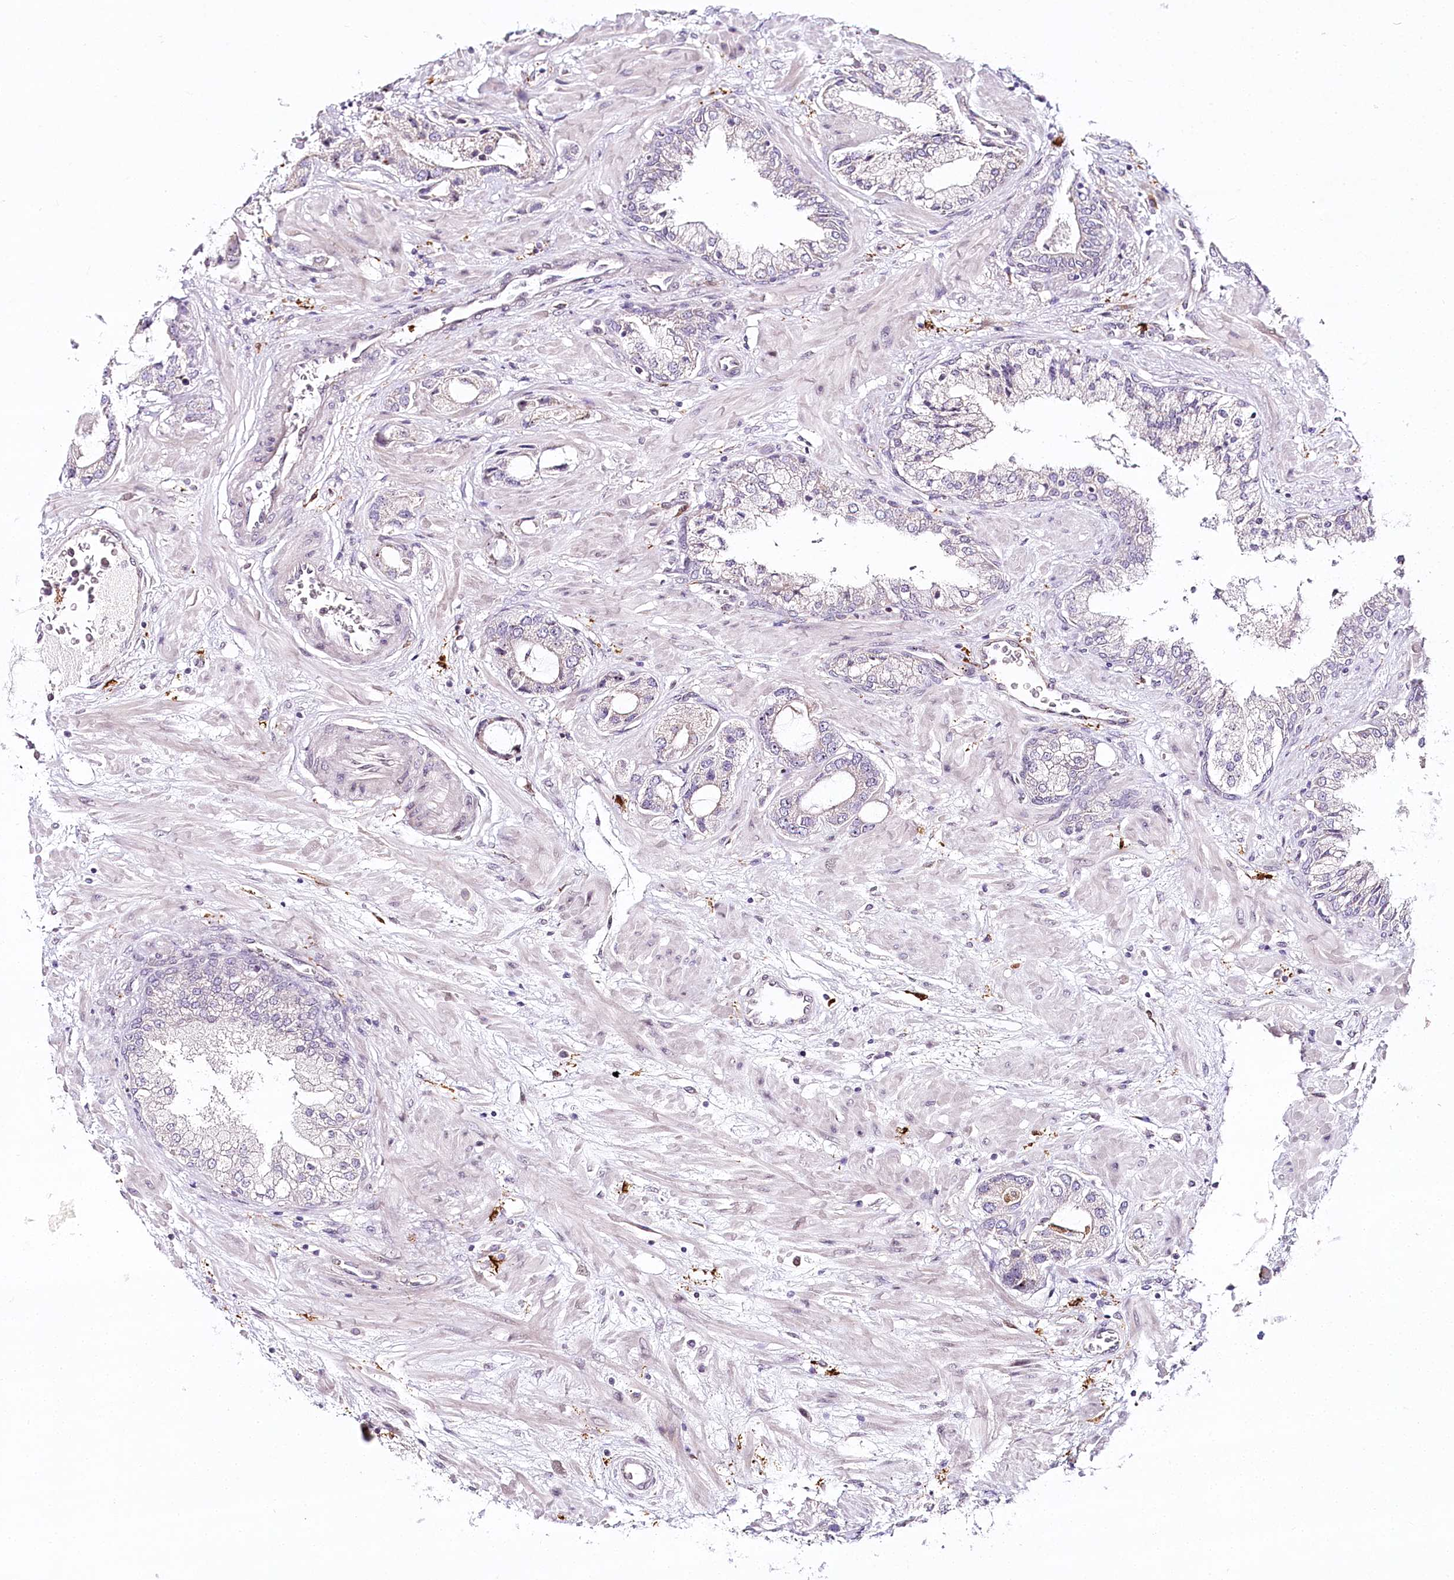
{"staining": {"intensity": "negative", "quantity": "none", "location": "none"}, "tissue": "prostate cancer", "cell_type": "Tumor cells", "image_type": "cancer", "snomed": [{"axis": "morphology", "description": "Normal tissue, NOS"}, {"axis": "morphology", "description": "Adenocarcinoma, High grade"}, {"axis": "topography", "description": "Prostate"}, {"axis": "topography", "description": "Peripheral nerve tissue"}], "caption": "The micrograph displays no staining of tumor cells in prostate high-grade adenocarcinoma.", "gene": "WDR36", "patient": {"sex": "male", "age": 59}}